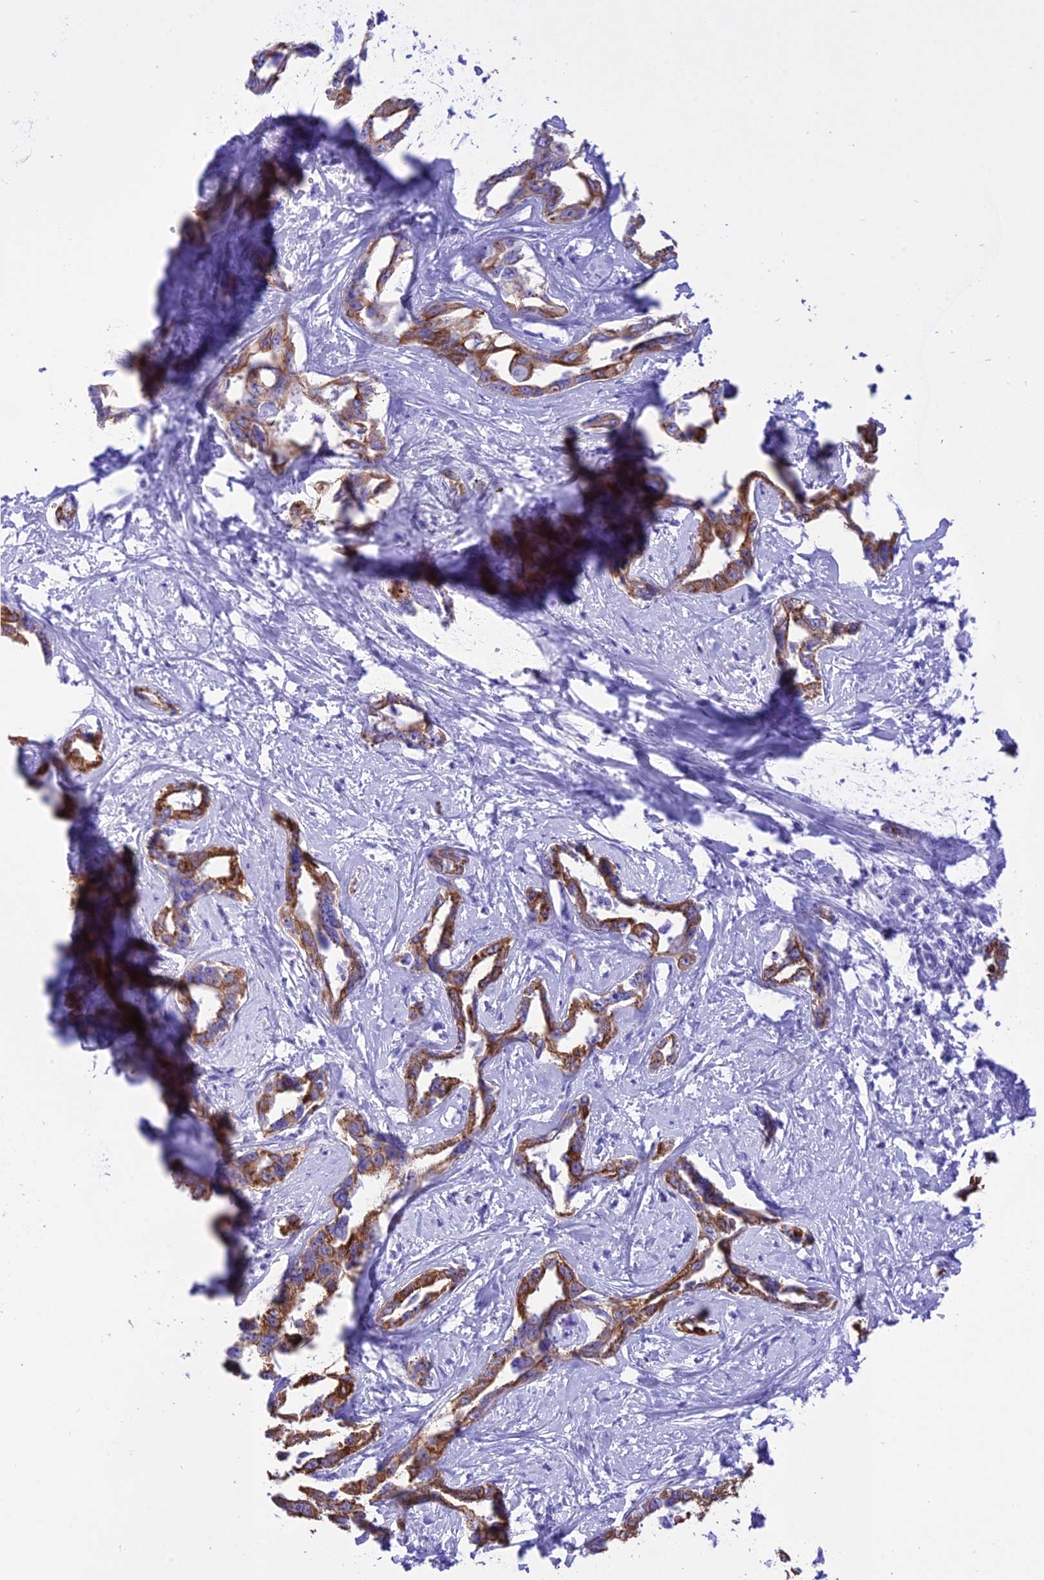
{"staining": {"intensity": "moderate", "quantity": ">75%", "location": "cytoplasmic/membranous"}, "tissue": "liver cancer", "cell_type": "Tumor cells", "image_type": "cancer", "snomed": [{"axis": "morphology", "description": "Cholangiocarcinoma"}, {"axis": "topography", "description": "Liver"}], "caption": "Immunohistochemical staining of human liver cholangiocarcinoma displays moderate cytoplasmic/membranous protein staining in approximately >75% of tumor cells. (IHC, brightfield microscopy, high magnification).", "gene": "VPS52", "patient": {"sex": "male", "age": 59}}